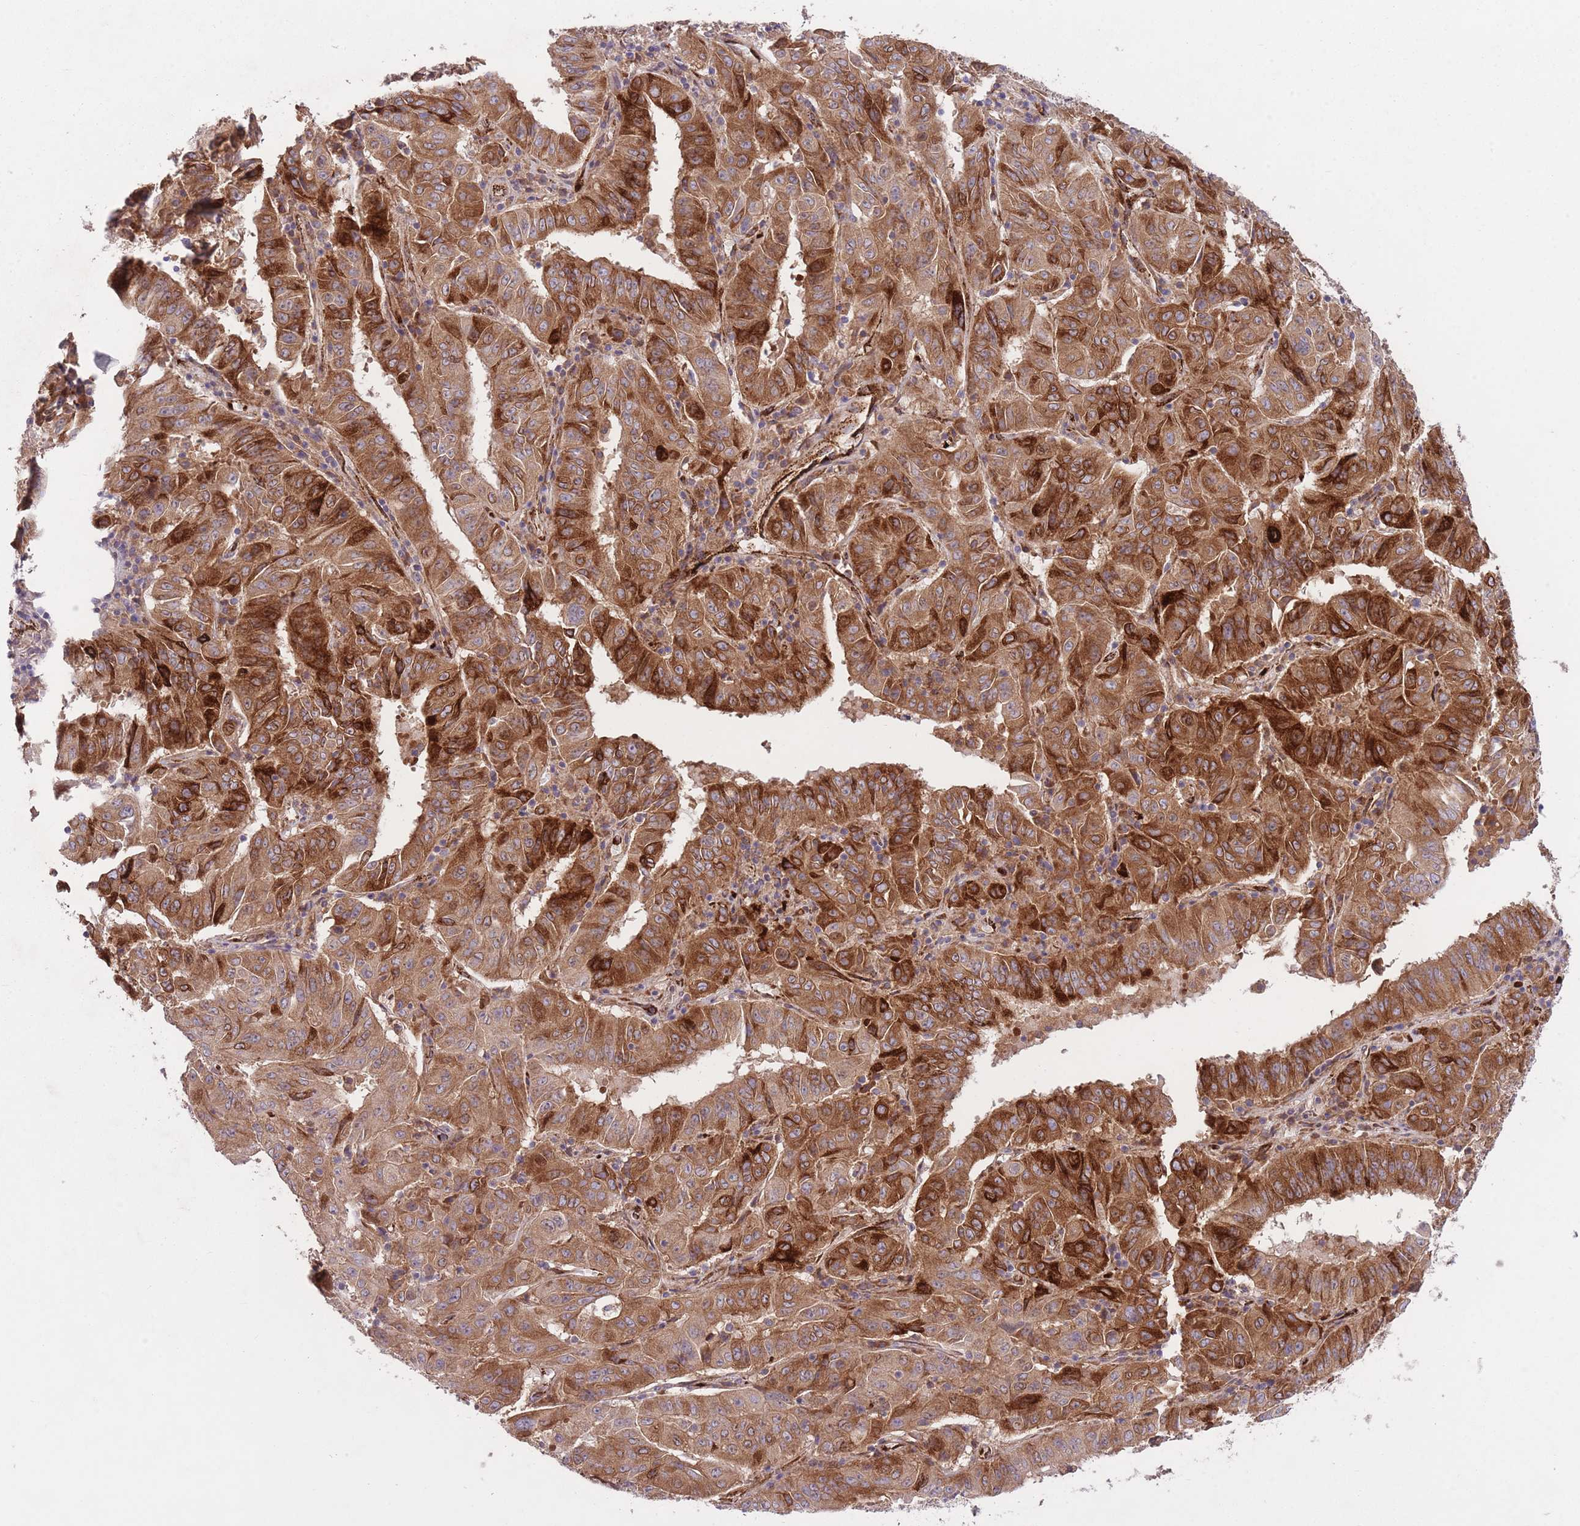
{"staining": {"intensity": "moderate", "quantity": ">75%", "location": "cytoplasmic/membranous"}, "tissue": "pancreatic cancer", "cell_type": "Tumor cells", "image_type": "cancer", "snomed": [{"axis": "morphology", "description": "Adenocarcinoma, NOS"}, {"axis": "topography", "description": "Pancreas"}], "caption": "Adenocarcinoma (pancreatic) stained for a protein (brown) demonstrates moderate cytoplasmic/membranous positive positivity in approximately >75% of tumor cells.", "gene": "CISH", "patient": {"sex": "male", "age": 63}}